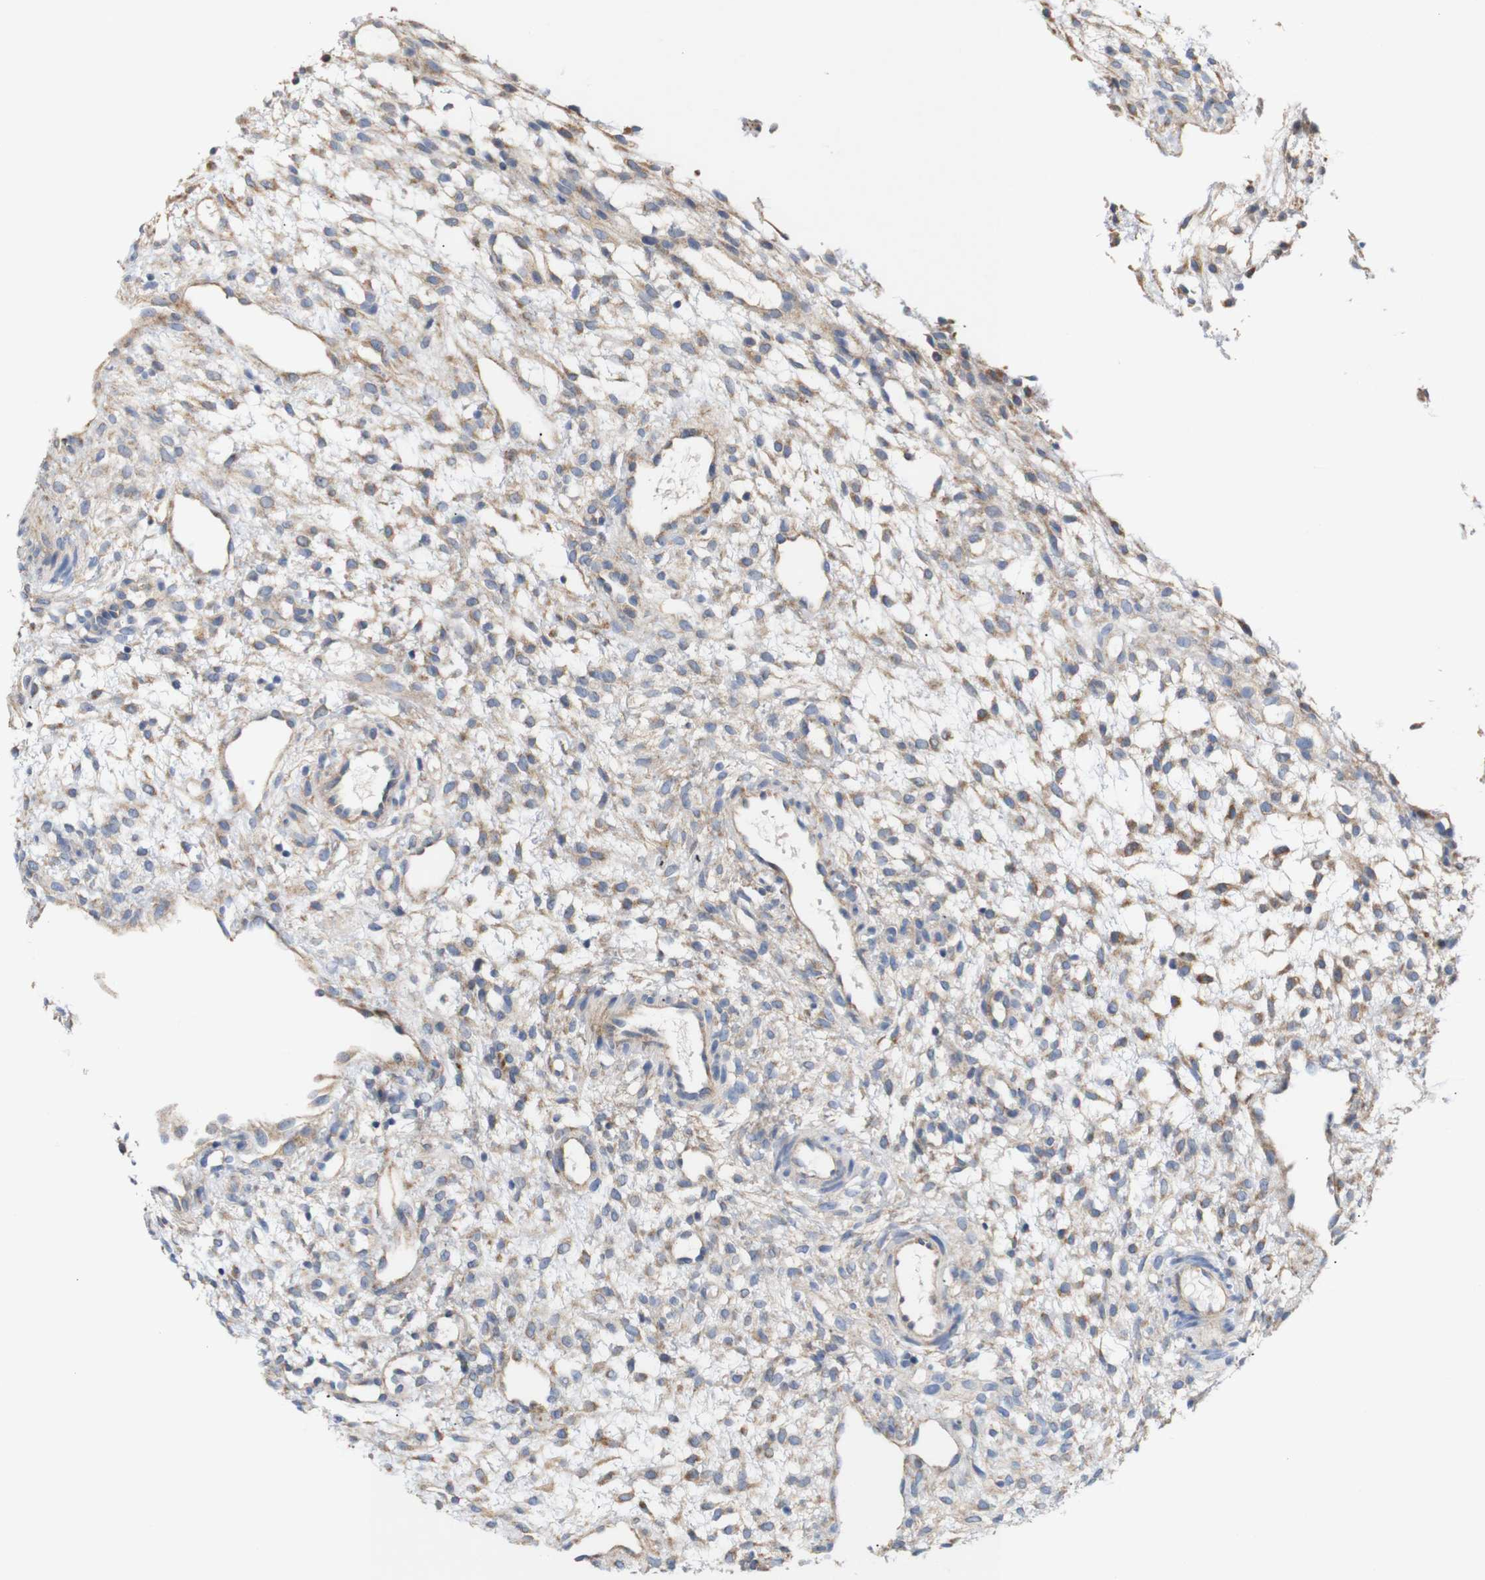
{"staining": {"intensity": "weak", "quantity": ">75%", "location": "cytoplasmic/membranous"}, "tissue": "ovary", "cell_type": "Follicle cells", "image_type": "normal", "snomed": [{"axis": "morphology", "description": "Normal tissue, NOS"}, {"axis": "morphology", "description": "Cyst, NOS"}, {"axis": "topography", "description": "Ovary"}], "caption": "Ovary stained with a brown dye reveals weak cytoplasmic/membranous positive expression in approximately >75% of follicle cells.", "gene": "TRIM5", "patient": {"sex": "female", "age": 18}}